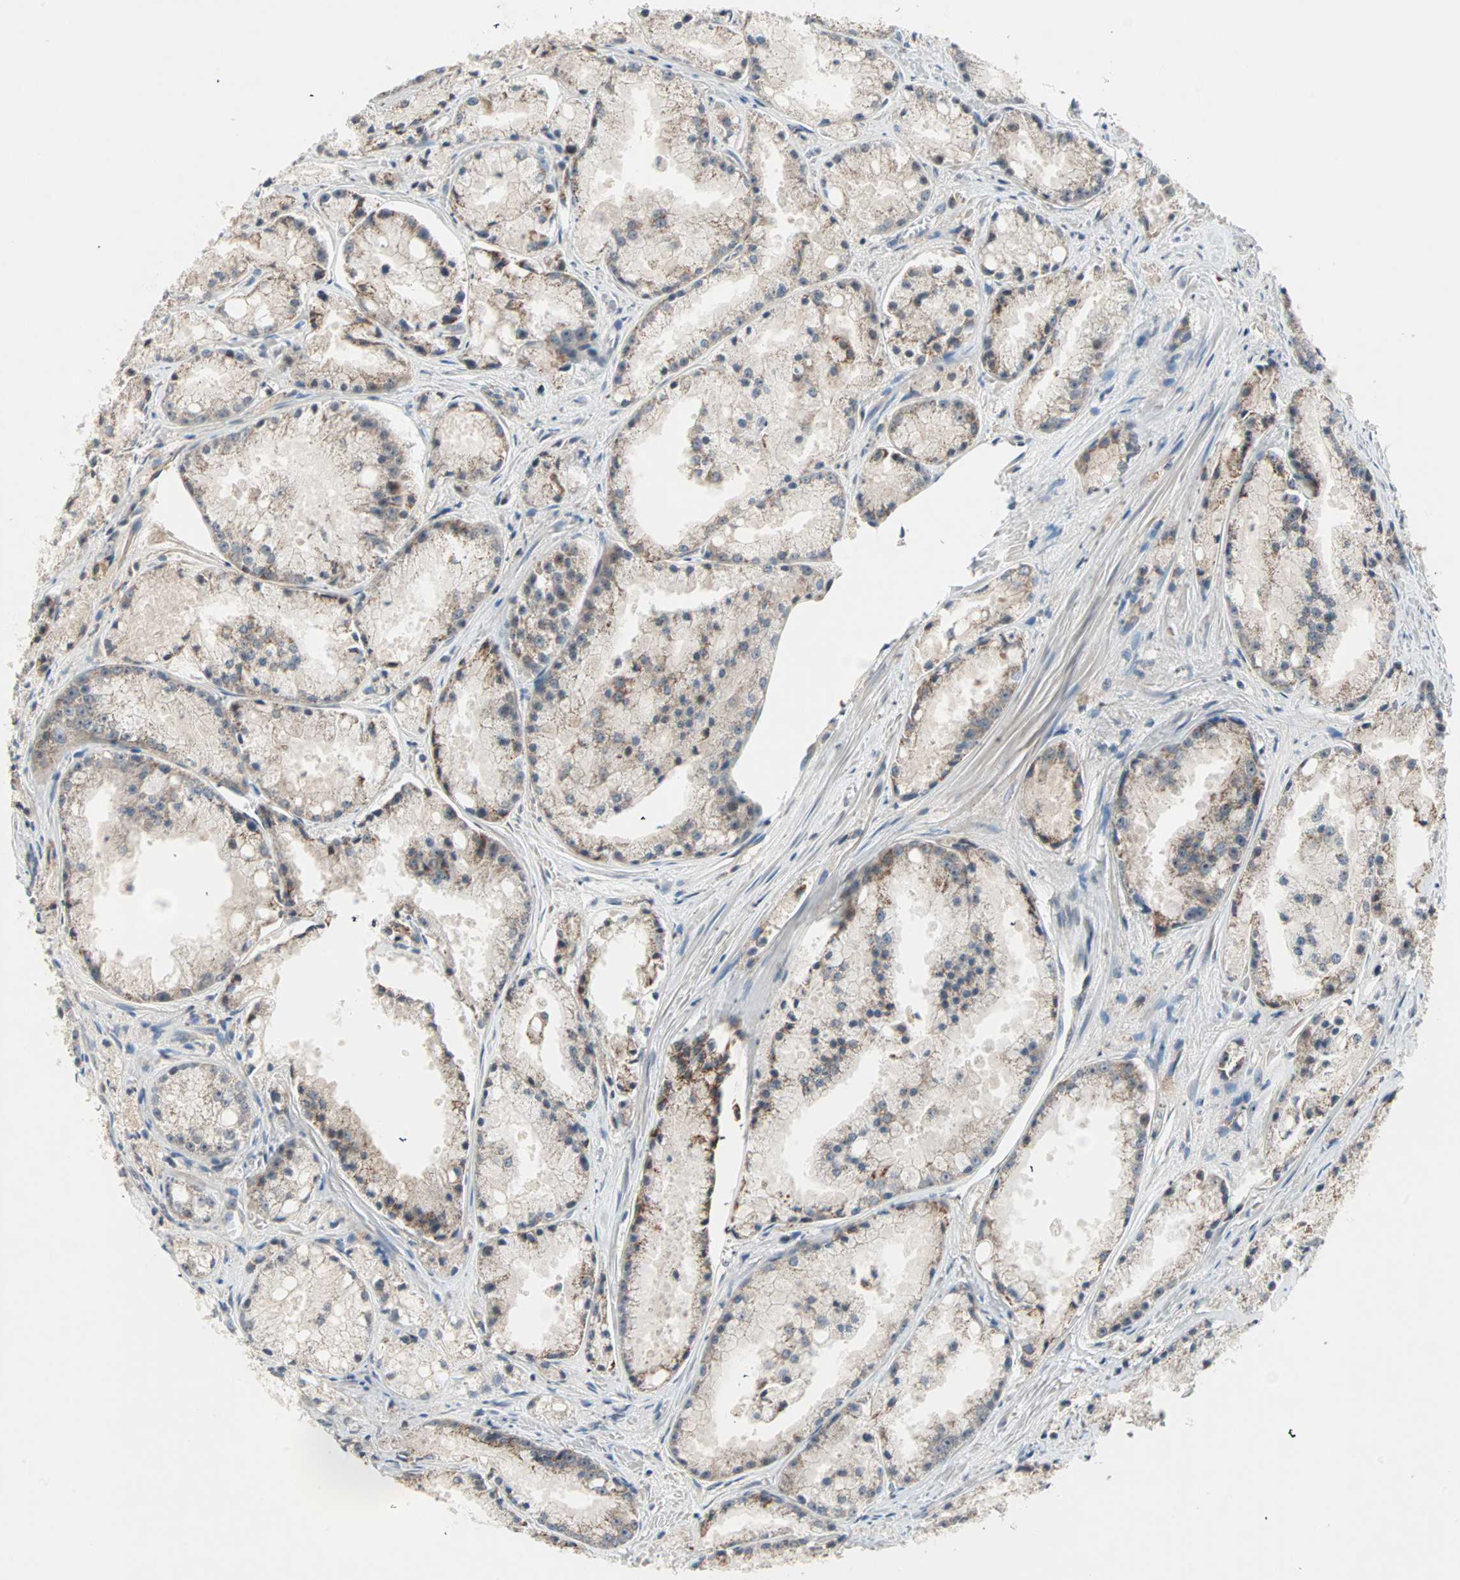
{"staining": {"intensity": "weak", "quantity": "25%-75%", "location": "cytoplasmic/membranous"}, "tissue": "prostate cancer", "cell_type": "Tumor cells", "image_type": "cancer", "snomed": [{"axis": "morphology", "description": "Adenocarcinoma, Low grade"}, {"axis": "topography", "description": "Prostate"}], "caption": "Weak cytoplasmic/membranous protein positivity is appreciated in about 25%-75% of tumor cells in prostate adenocarcinoma (low-grade). (DAB (3,3'-diaminobenzidine) IHC with brightfield microscopy, high magnification).", "gene": "PROS1", "patient": {"sex": "male", "age": 64}}